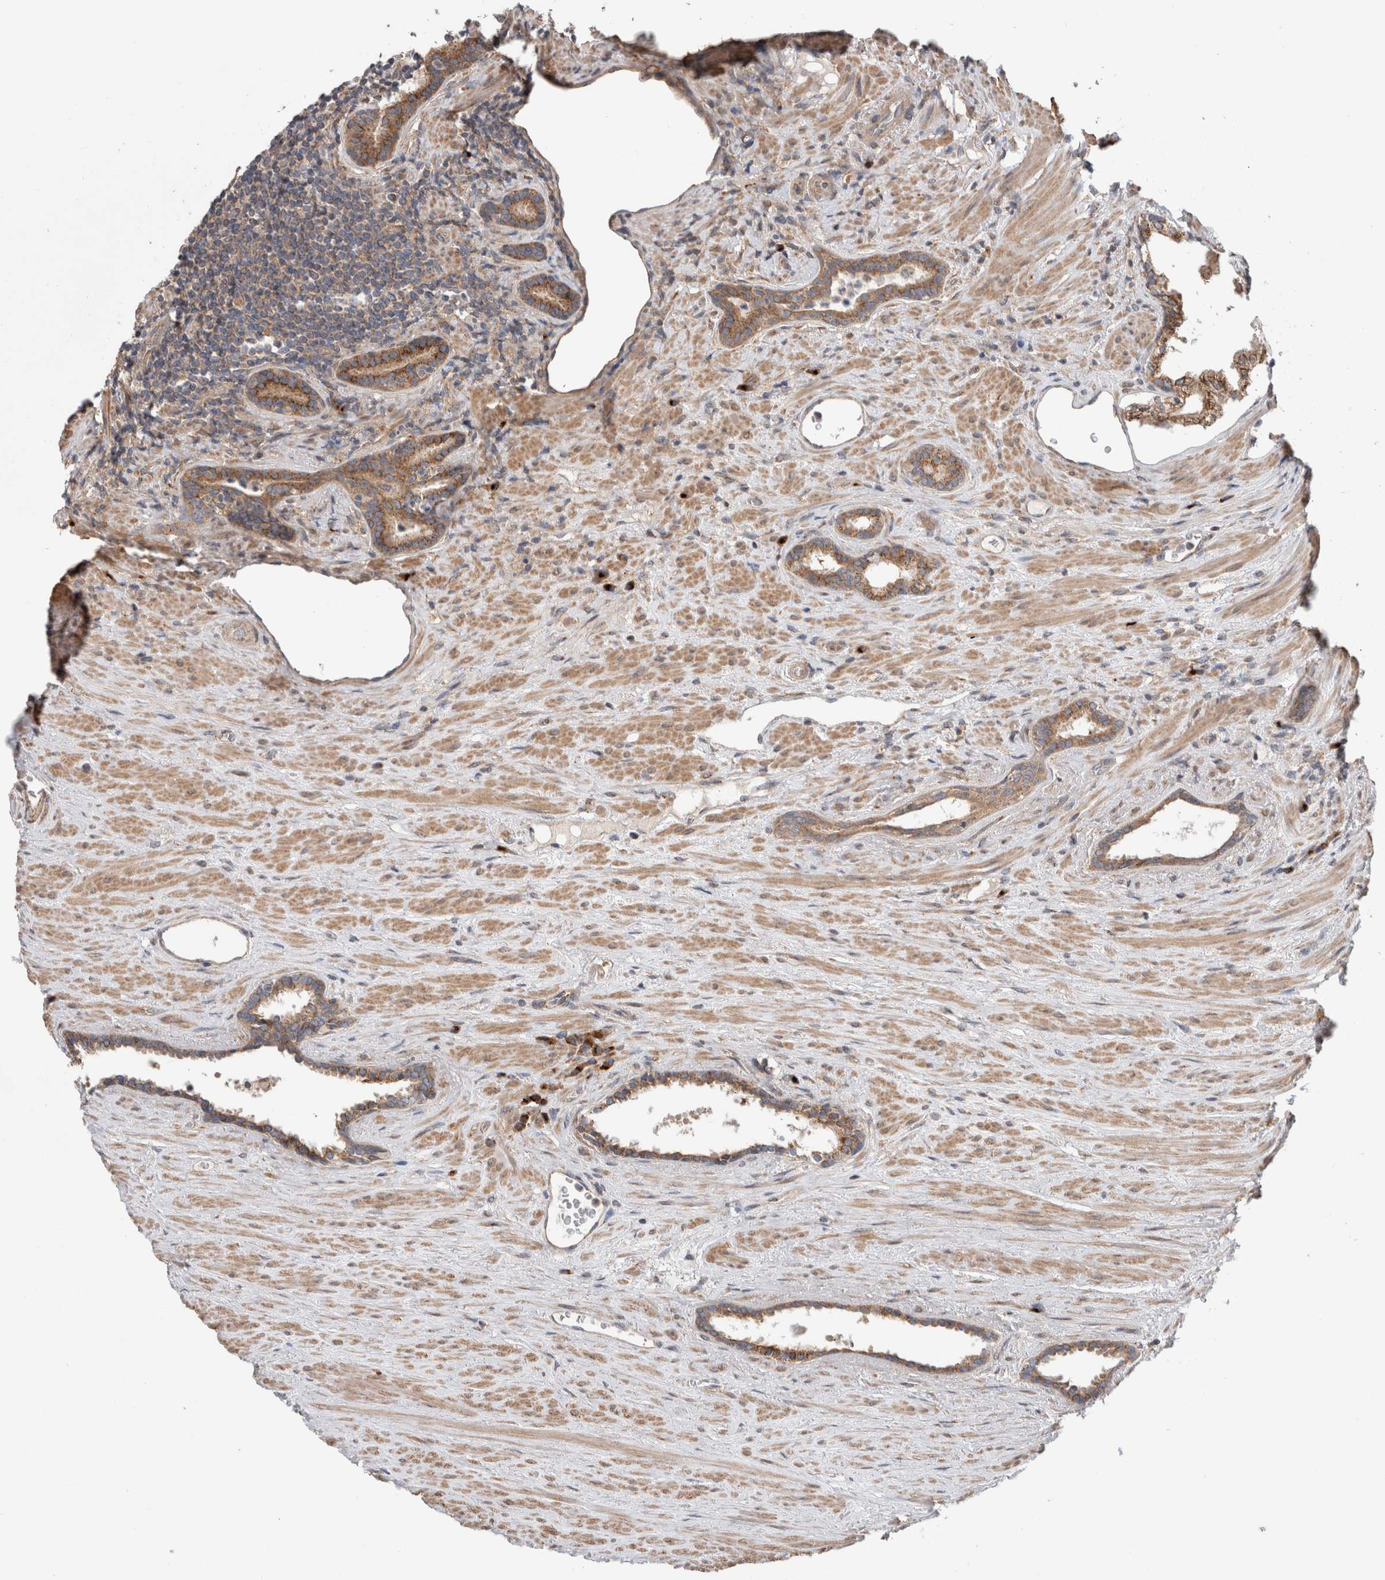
{"staining": {"intensity": "moderate", "quantity": ">75%", "location": "cytoplasmic/membranous"}, "tissue": "prostate cancer", "cell_type": "Tumor cells", "image_type": "cancer", "snomed": [{"axis": "morphology", "description": "Adenocarcinoma, High grade"}, {"axis": "topography", "description": "Prostate"}], "caption": "A brown stain highlights moderate cytoplasmic/membranous expression of a protein in human prostate cancer tumor cells.", "gene": "TRIM5", "patient": {"sex": "male", "age": 71}}